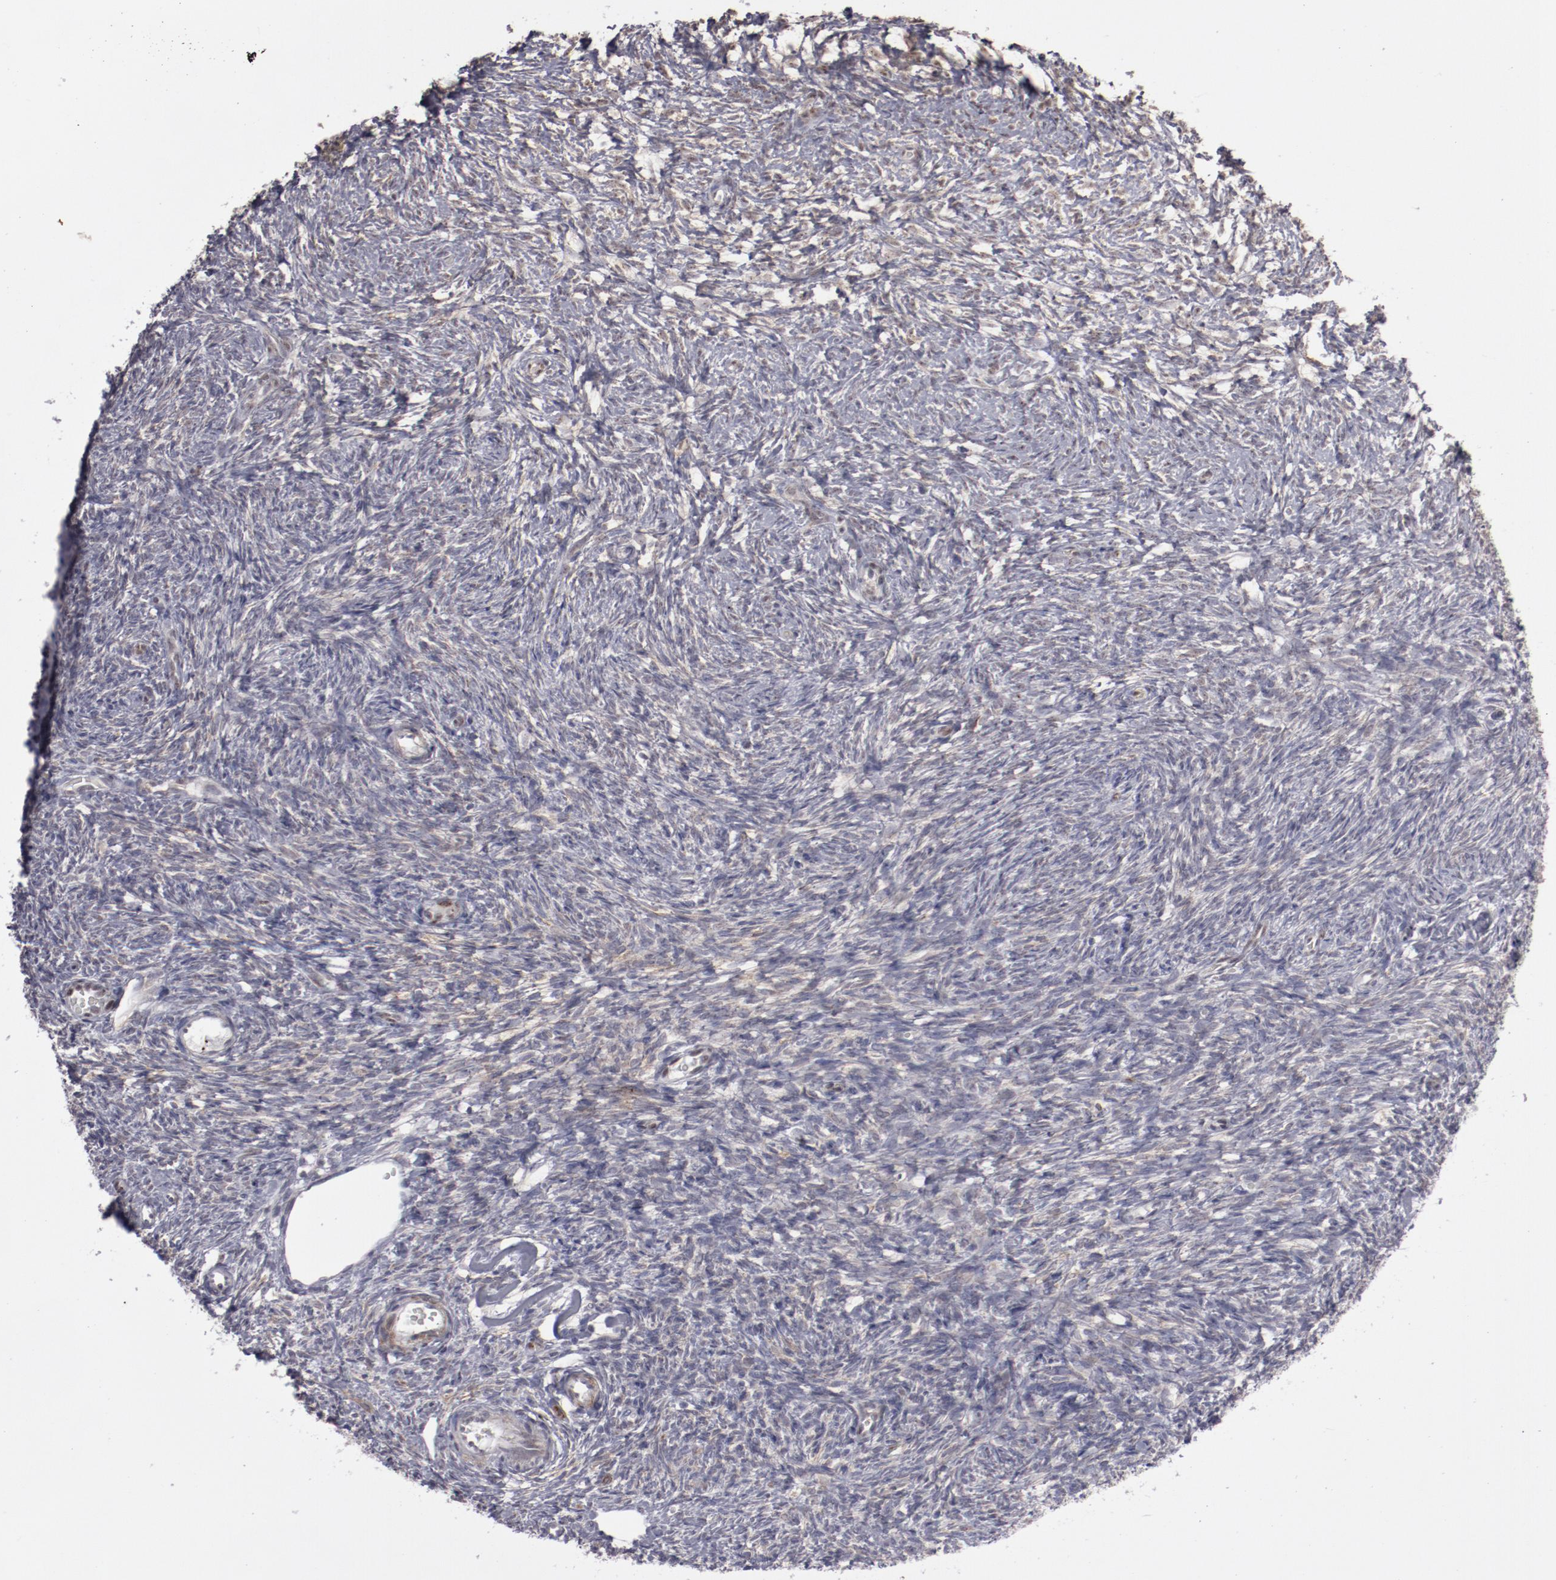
{"staining": {"intensity": "negative", "quantity": "none", "location": "none"}, "tissue": "ovary", "cell_type": "Follicle cells", "image_type": "normal", "snomed": [{"axis": "morphology", "description": "Normal tissue, NOS"}, {"axis": "topography", "description": "Ovary"}], "caption": "The micrograph shows no significant expression in follicle cells of ovary.", "gene": "LEF1", "patient": {"sex": "female", "age": 35}}